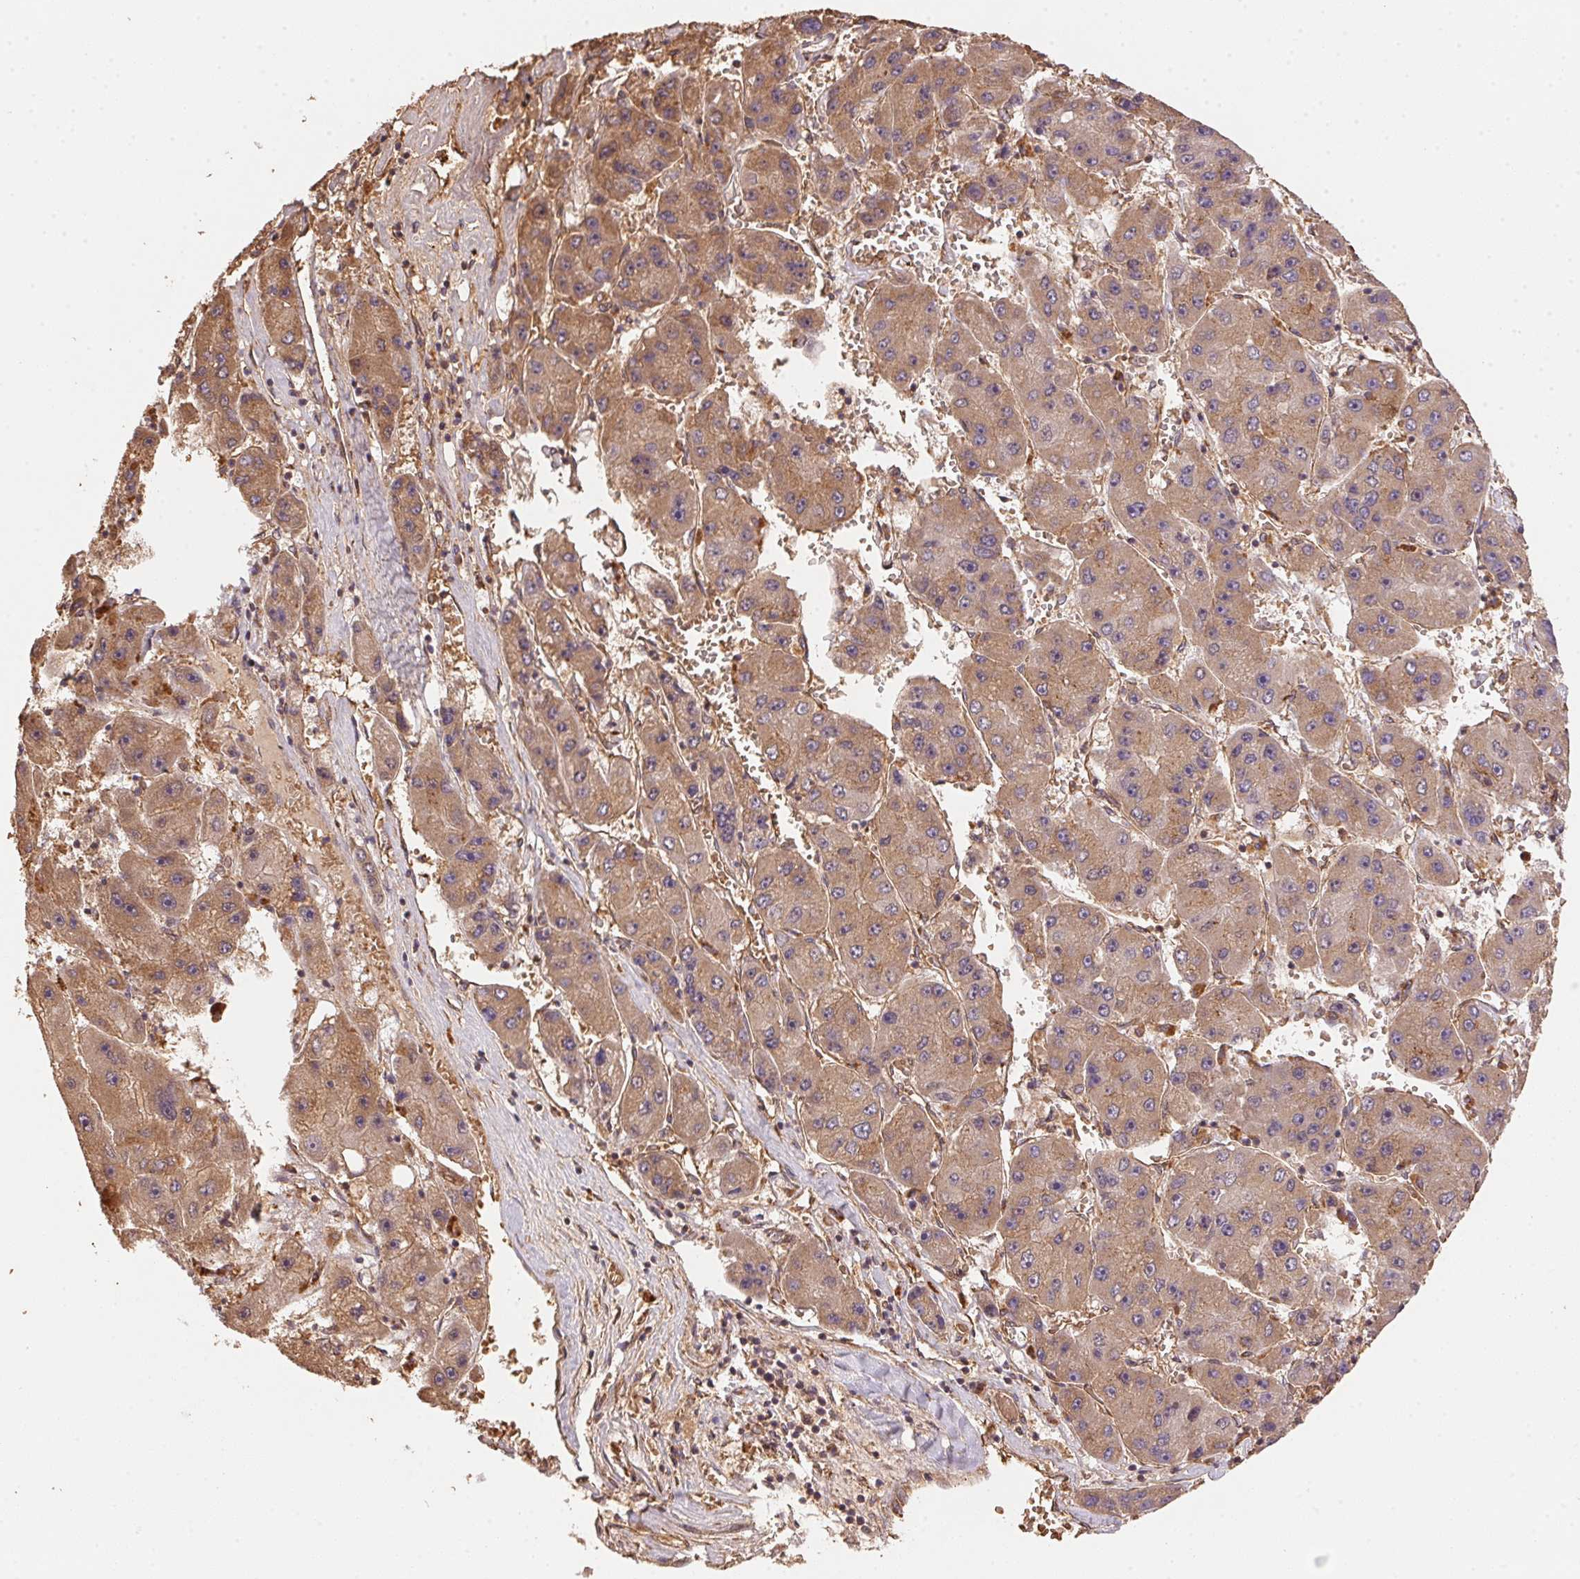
{"staining": {"intensity": "moderate", "quantity": ">75%", "location": "cytoplasmic/membranous"}, "tissue": "liver cancer", "cell_type": "Tumor cells", "image_type": "cancer", "snomed": [{"axis": "morphology", "description": "Carcinoma, Hepatocellular, NOS"}, {"axis": "topography", "description": "Liver"}], "caption": "Liver cancer (hepatocellular carcinoma) was stained to show a protein in brown. There is medium levels of moderate cytoplasmic/membranous positivity in about >75% of tumor cells.", "gene": "USE1", "patient": {"sex": "female", "age": 61}}